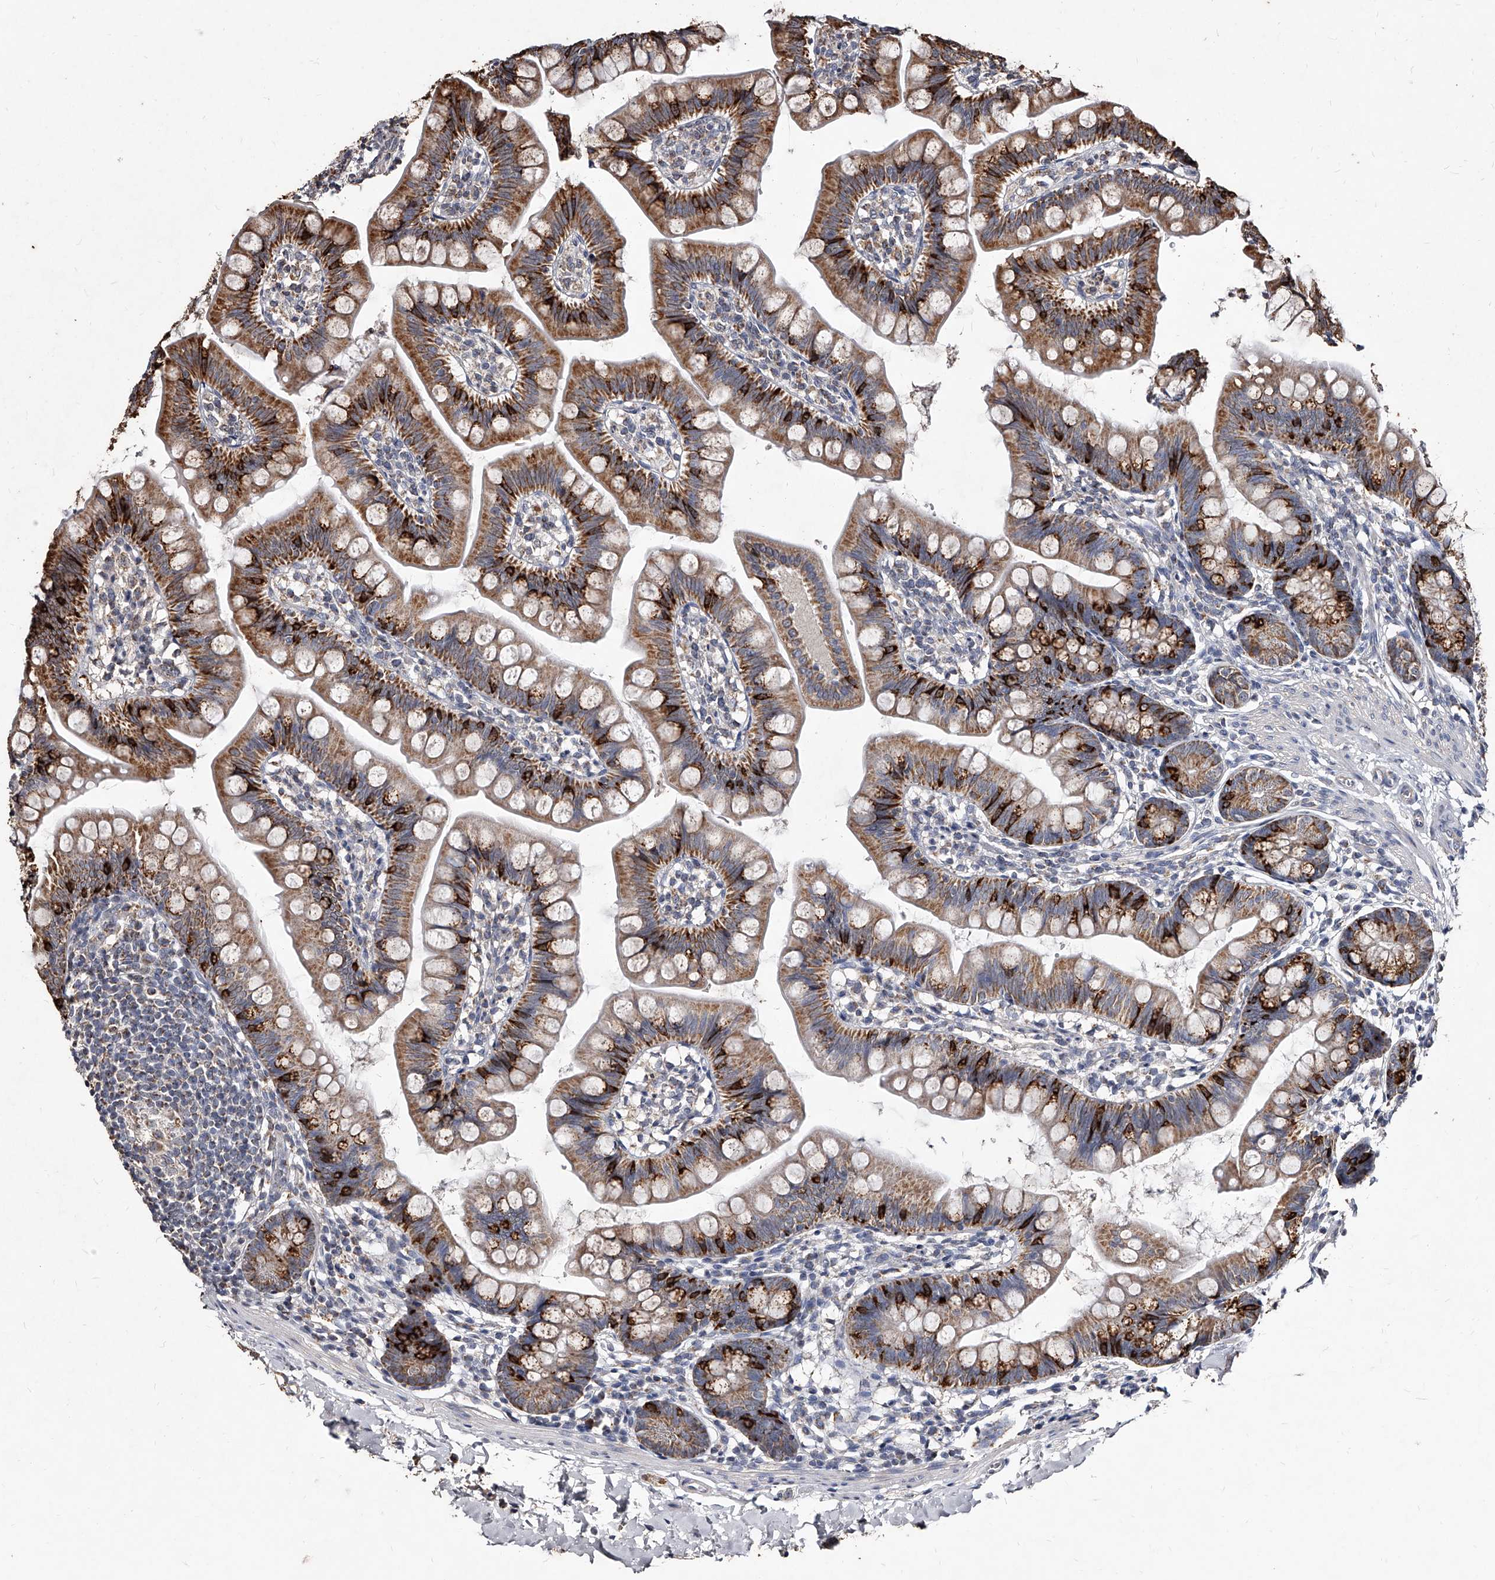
{"staining": {"intensity": "strong", "quantity": "25%-75%", "location": "cytoplasmic/membranous"}, "tissue": "small intestine", "cell_type": "Glandular cells", "image_type": "normal", "snomed": [{"axis": "morphology", "description": "Normal tissue, NOS"}, {"axis": "topography", "description": "Small intestine"}], "caption": "This photomicrograph shows immunohistochemistry (IHC) staining of unremarkable small intestine, with high strong cytoplasmic/membranous staining in about 25%-75% of glandular cells.", "gene": "GPR183", "patient": {"sex": "male", "age": 7}}